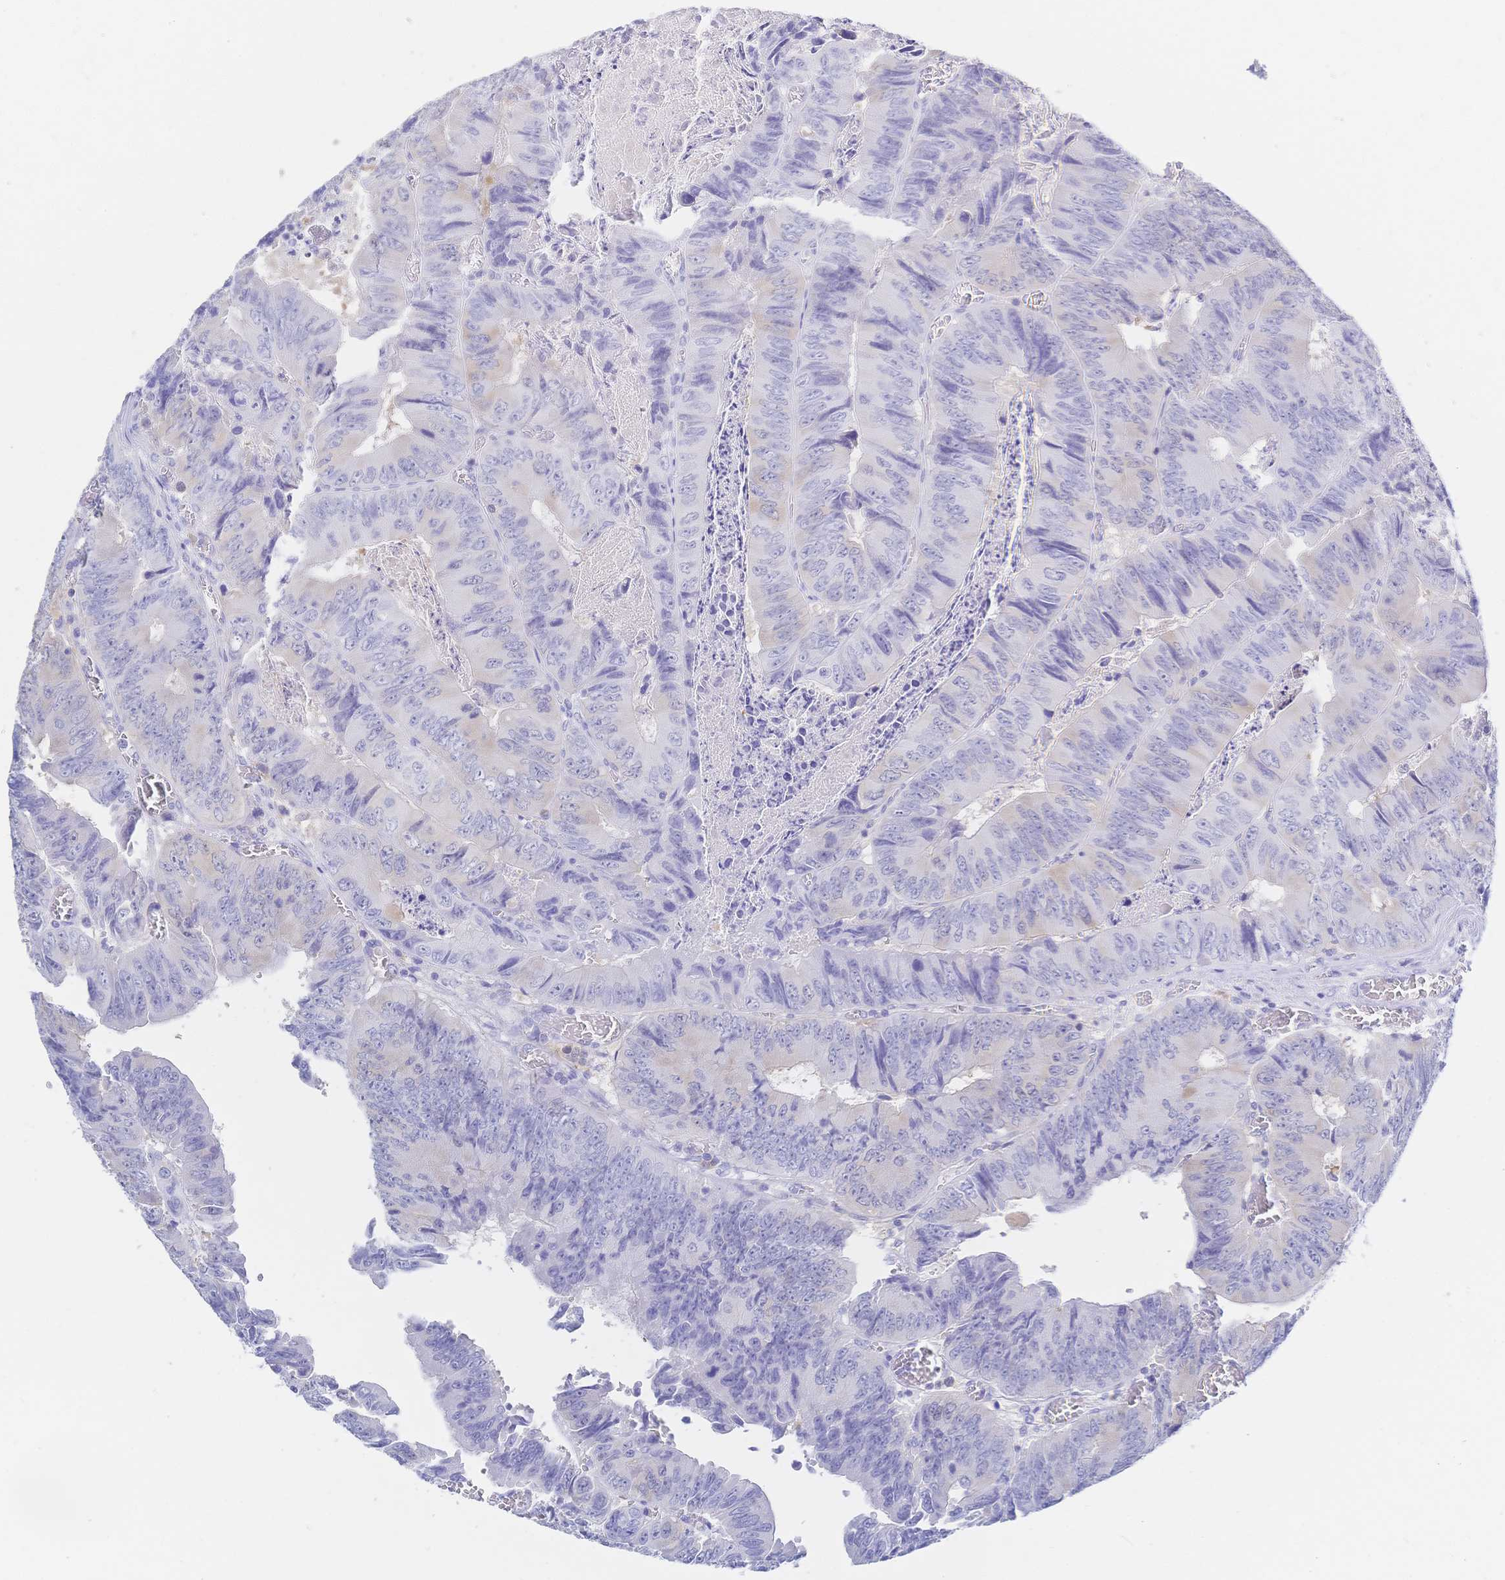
{"staining": {"intensity": "negative", "quantity": "none", "location": "none"}, "tissue": "colorectal cancer", "cell_type": "Tumor cells", "image_type": "cancer", "snomed": [{"axis": "morphology", "description": "Adenocarcinoma, NOS"}, {"axis": "topography", "description": "Colon"}], "caption": "A micrograph of adenocarcinoma (colorectal) stained for a protein shows no brown staining in tumor cells. Brightfield microscopy of immunohistochemistry (IHC) stained with DAB (3,3'-diaminobenzidine) (brown) and hematoxylin (blue), captured at high magnification.", "gene": "RRM1", "patient": {"sex": "female", "age": 84}}